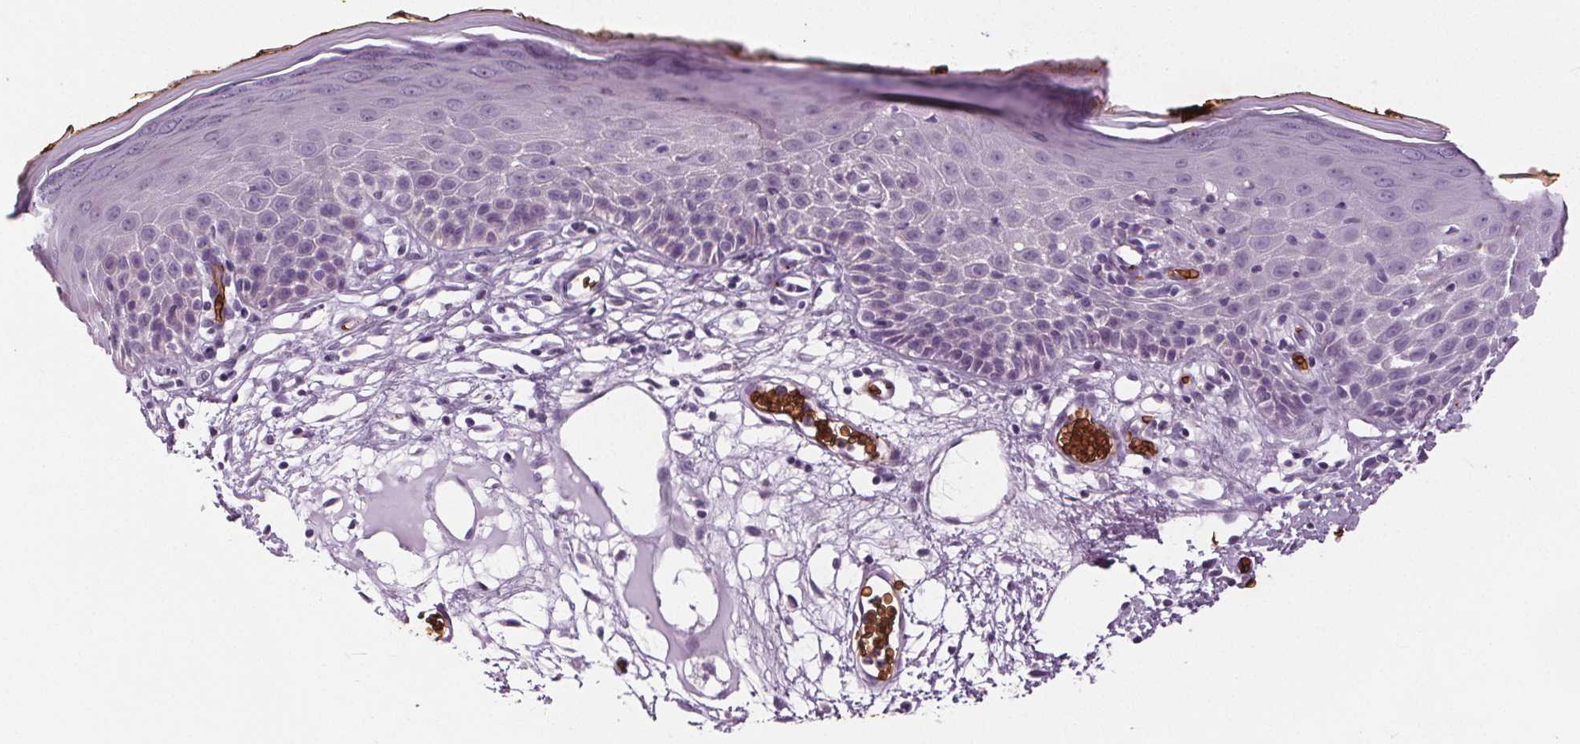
{"staining": {"intensity": "negative", "quantity": "none", "location": "none"}, "tissue": "skin", "cell_type": "Epidermal cells", "image_type": "normal", "snomed": [{"axis": "morphology", "description": "Normal tissue, NOS"}, {"axis": "topography", "description": "Vulva"}], "caption": "Immunohistochemical staining of normal skin displays no significant expression in epidermal cells. (Stains: DAB (3,3'-diaminobenzidine) immunohistochemistry (IHC) with hematoxylin counter stain, Microscopy: brightfield microscopy at high magnification).", "gene": "SLC4A1", "patient": {"sex": "female", "age": 68}}